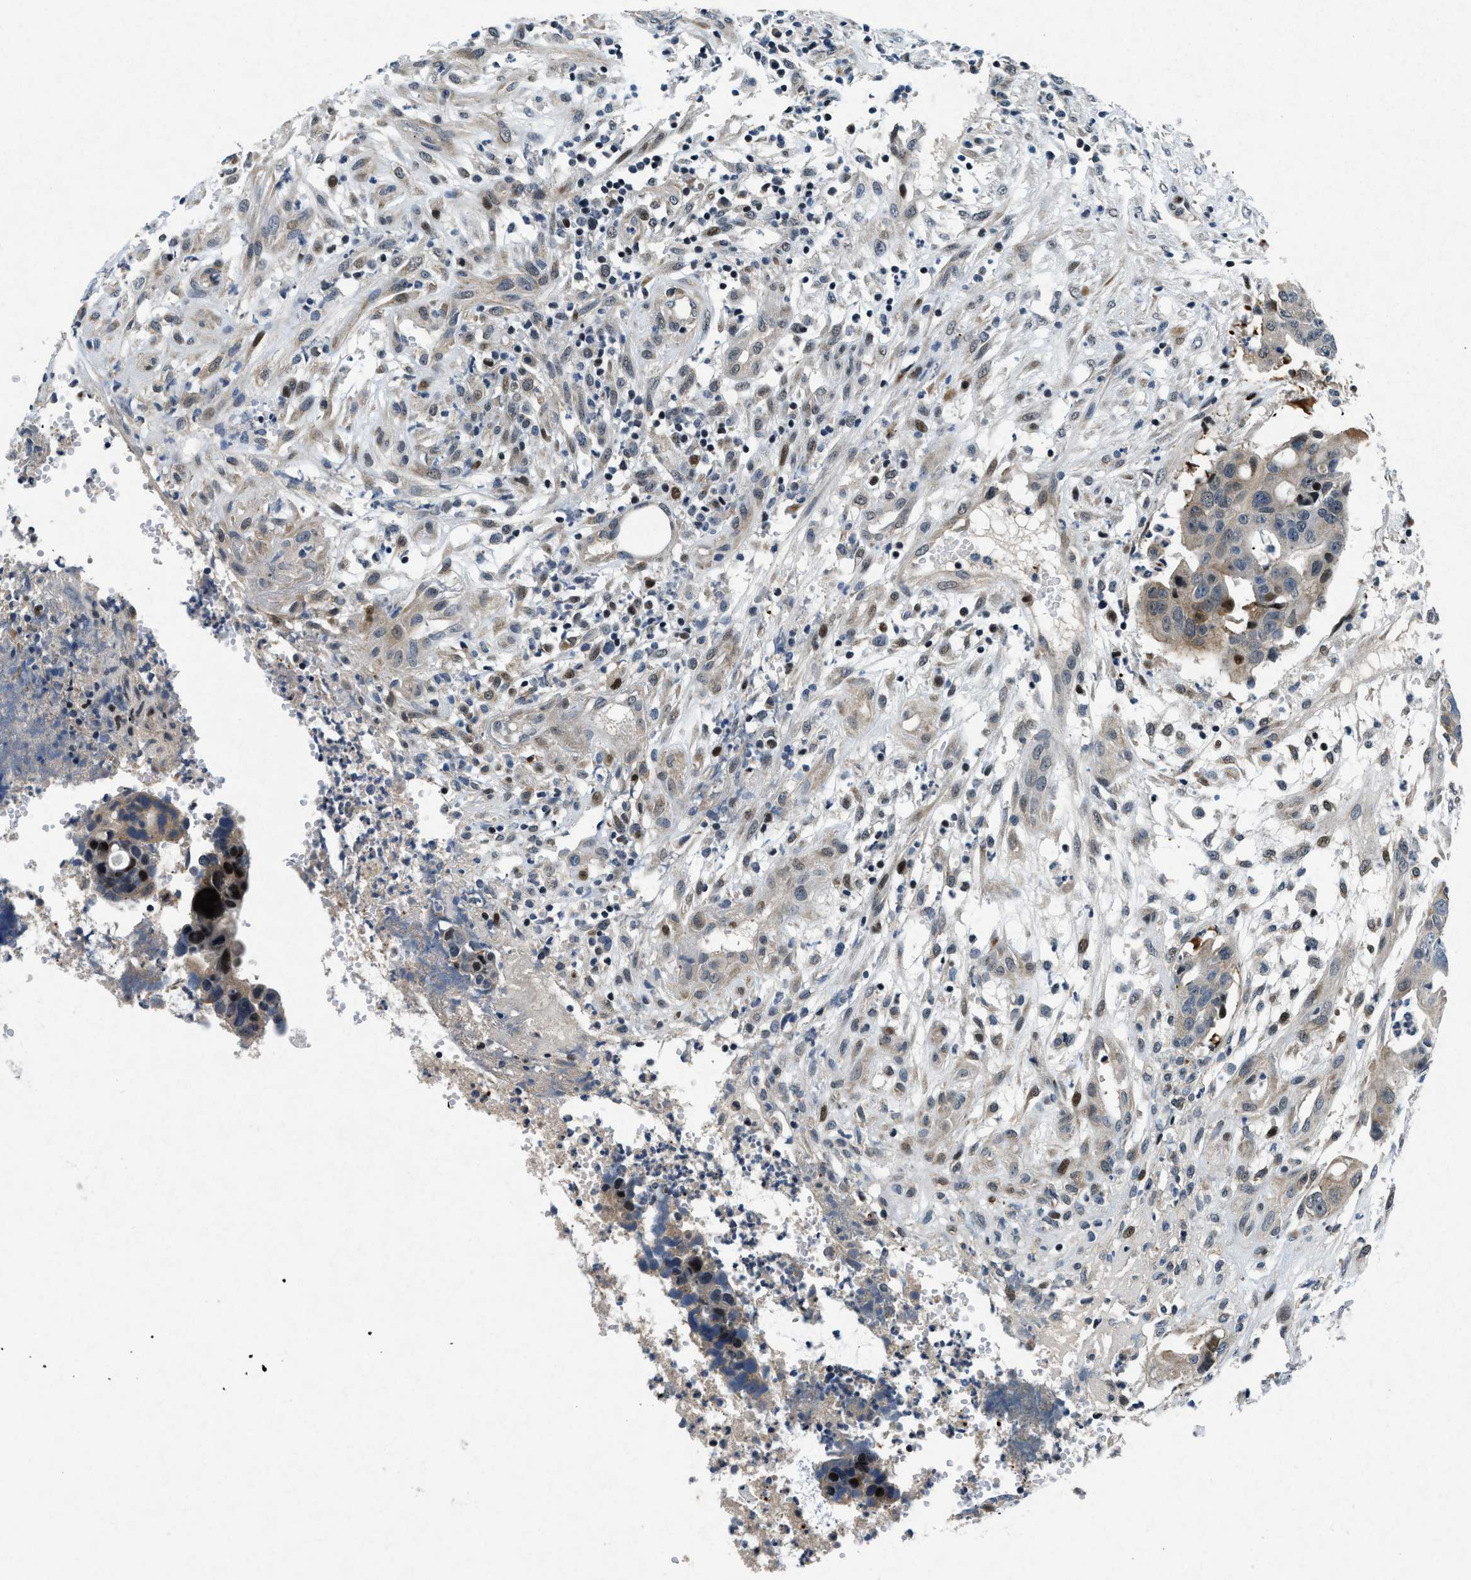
{"staining": {"intensity": "moderate", "quantity": "<25%", "location": "nuclear"}, "tissue": "colorectal cancer", "cell_type": "Tumor cells", "image_type": "cancer", "snomed": [{"axis": "morphology", "description": "Adenocarcinoma, NOS"}, {"axis": "topography", "description": "Colon"}], "caption": "Protein expression by immunohistochemistry (IHC) exhibits moderate nuclear staining in about <25% of tumor cells in colorectal cancer (adenocarcinoma).", "gene": "PHLDA1", "patient": {"sex": "female", "age": 57}}